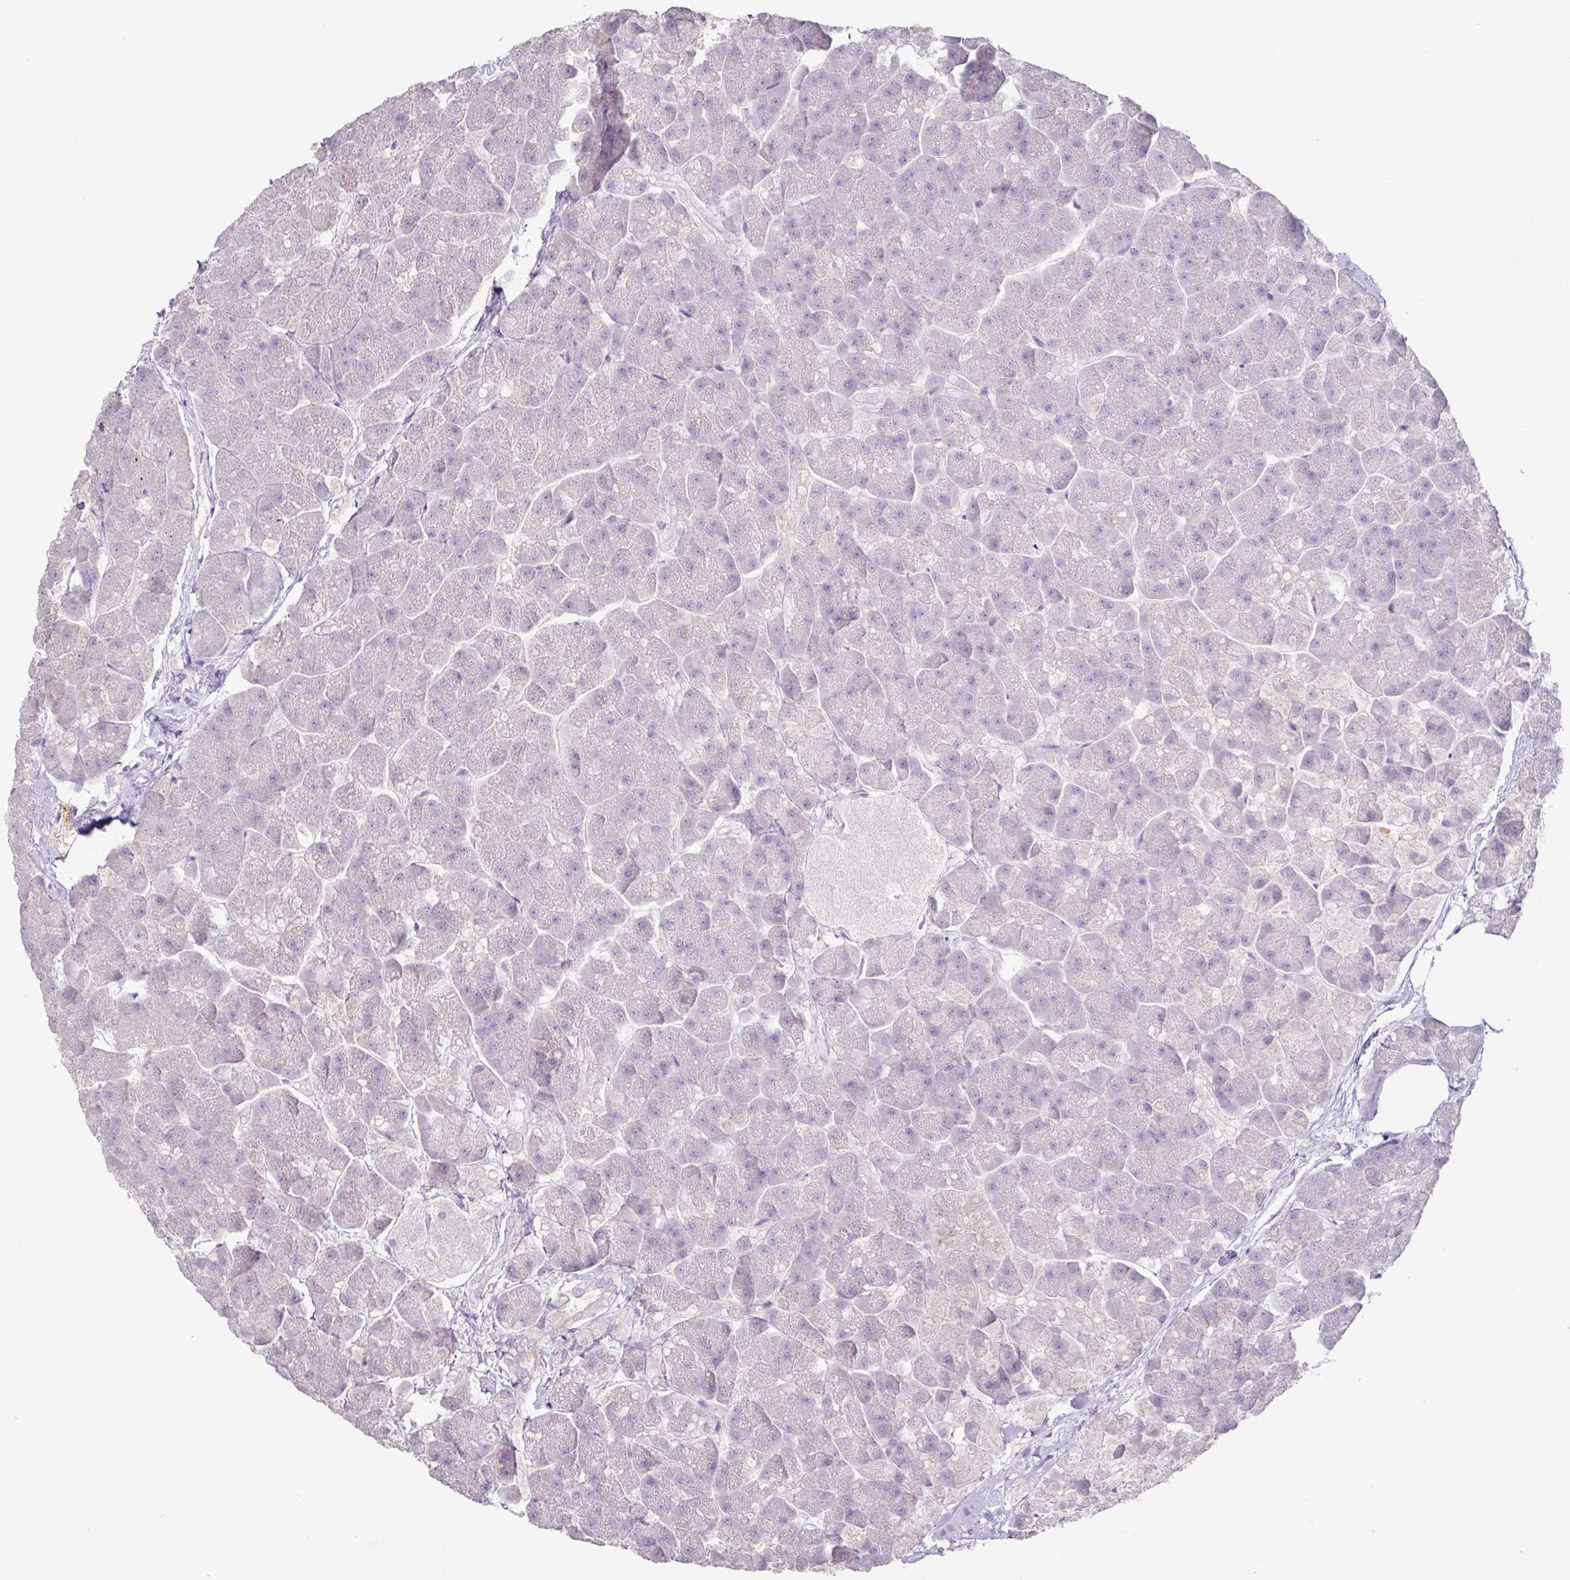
{"staining": {"intensity": "negative", "quantity": "none", "location": "none"}, "tissue": "pancreas", "cell_type": "Exocrine glandular cells", "image_type": "normal", "snomed": [{"axis": "morphology", "description": "Normal tissue, NOS"}, {"axis": "topography", "description": "Pancreas"}, {"axis": "topography", "description": "Peripheral nerve tissue"}], "caption": "This is an immunohistochemistry (IHC) histopathology image of normal pancreas. There is no expression in exocrine glandular cells.", "gene": "TARM1", "patient": {"sex": "male", "age": 54}}